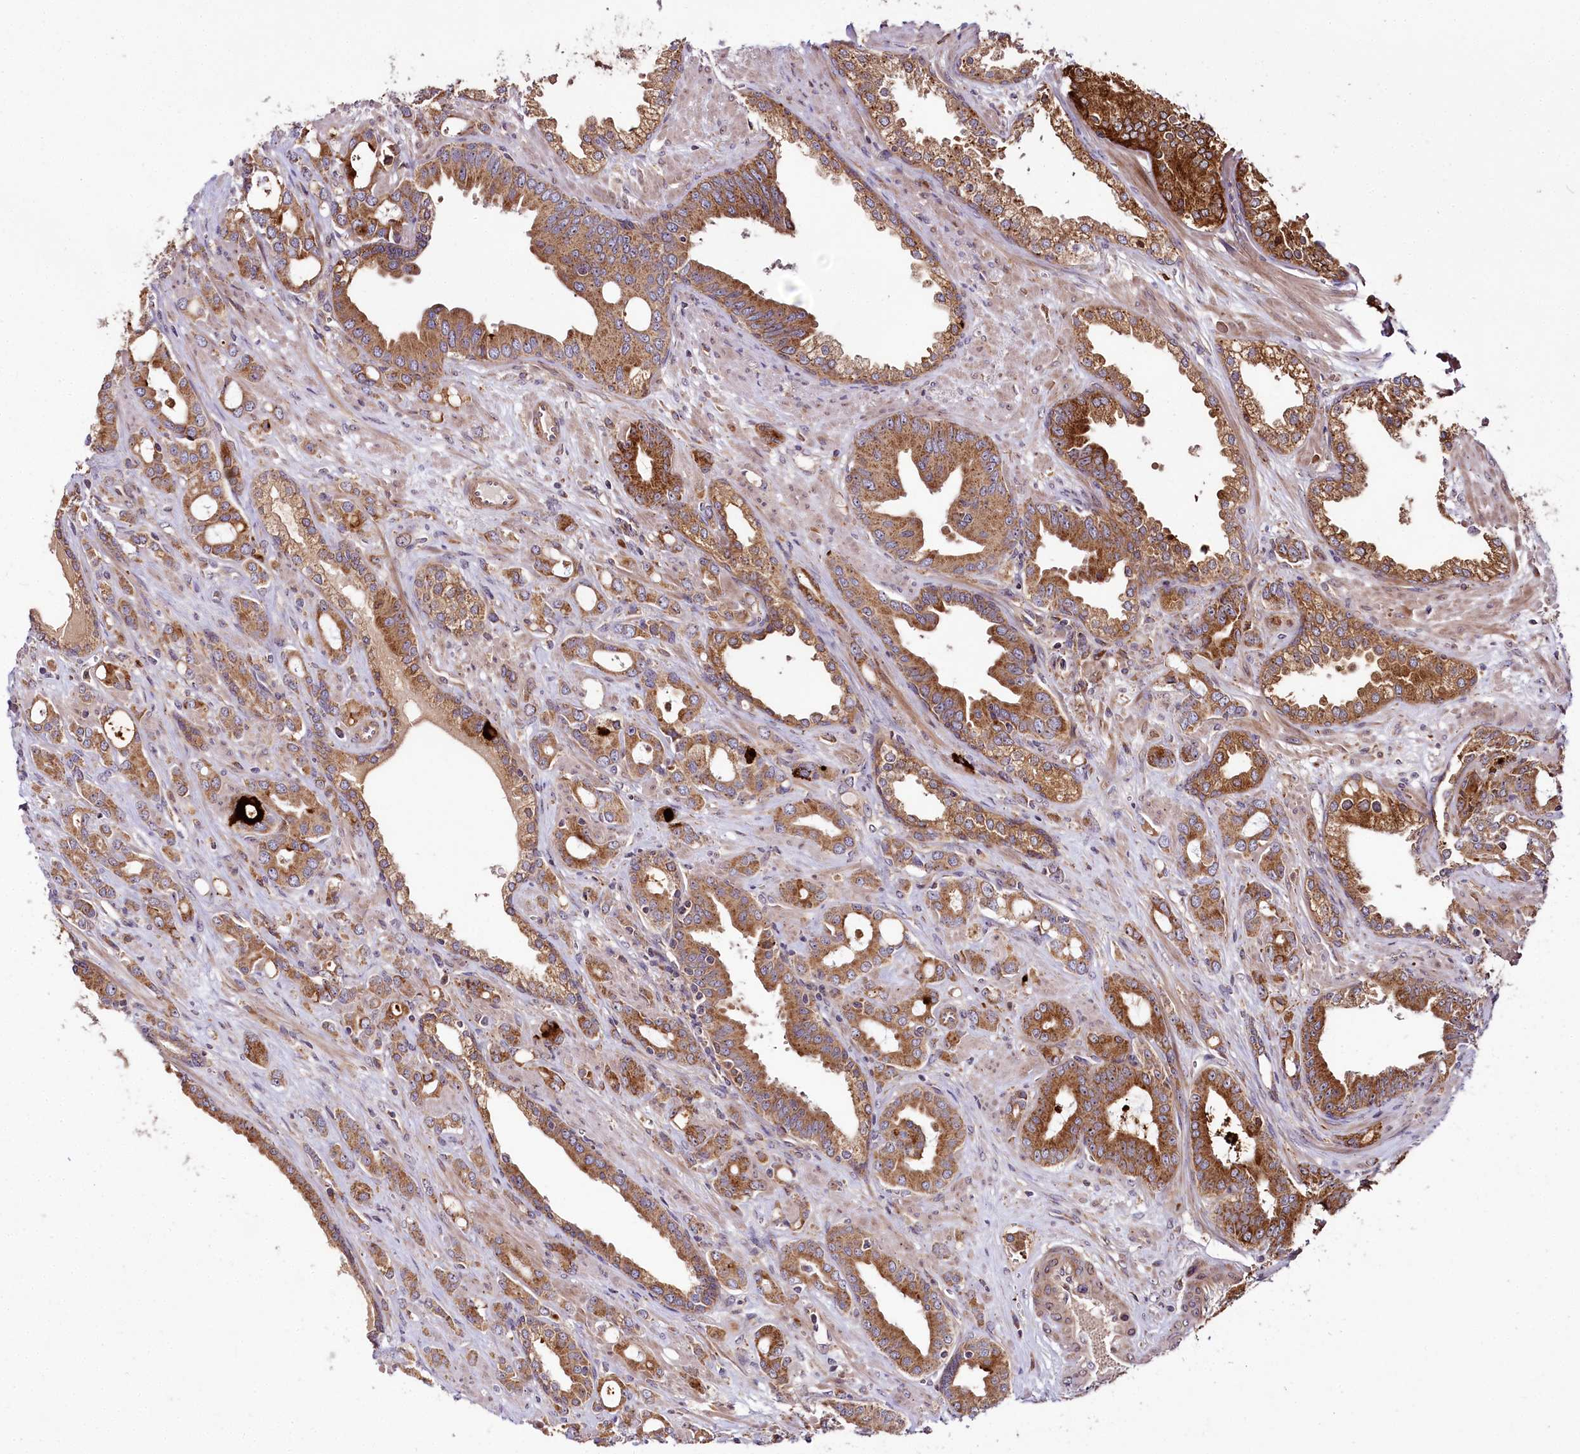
{"staining": {"intensity": "moderate", "quantity": ">75%", "location": "cytoplasmic/membranous"}, "tissue": "prostate cancer", "cell_type": "Tumor cells", "image_type": "cancer", "snomed": [{"axis": "morphology", "description": "Adenocarcinoma, High grade"}, {"axis": "topography", "description": "Prostate"}], "caption": "DAB (3,3'-diaminobenzidine) immunohistochemical staining of human high-grade adenocarcinoma (prostate) reveals moderate cytoplasmic/membranous protein staining in approximately >75% of tumor cells.", "gene": "RAB7A", "patient": {"sex": "male", "age": 72}}